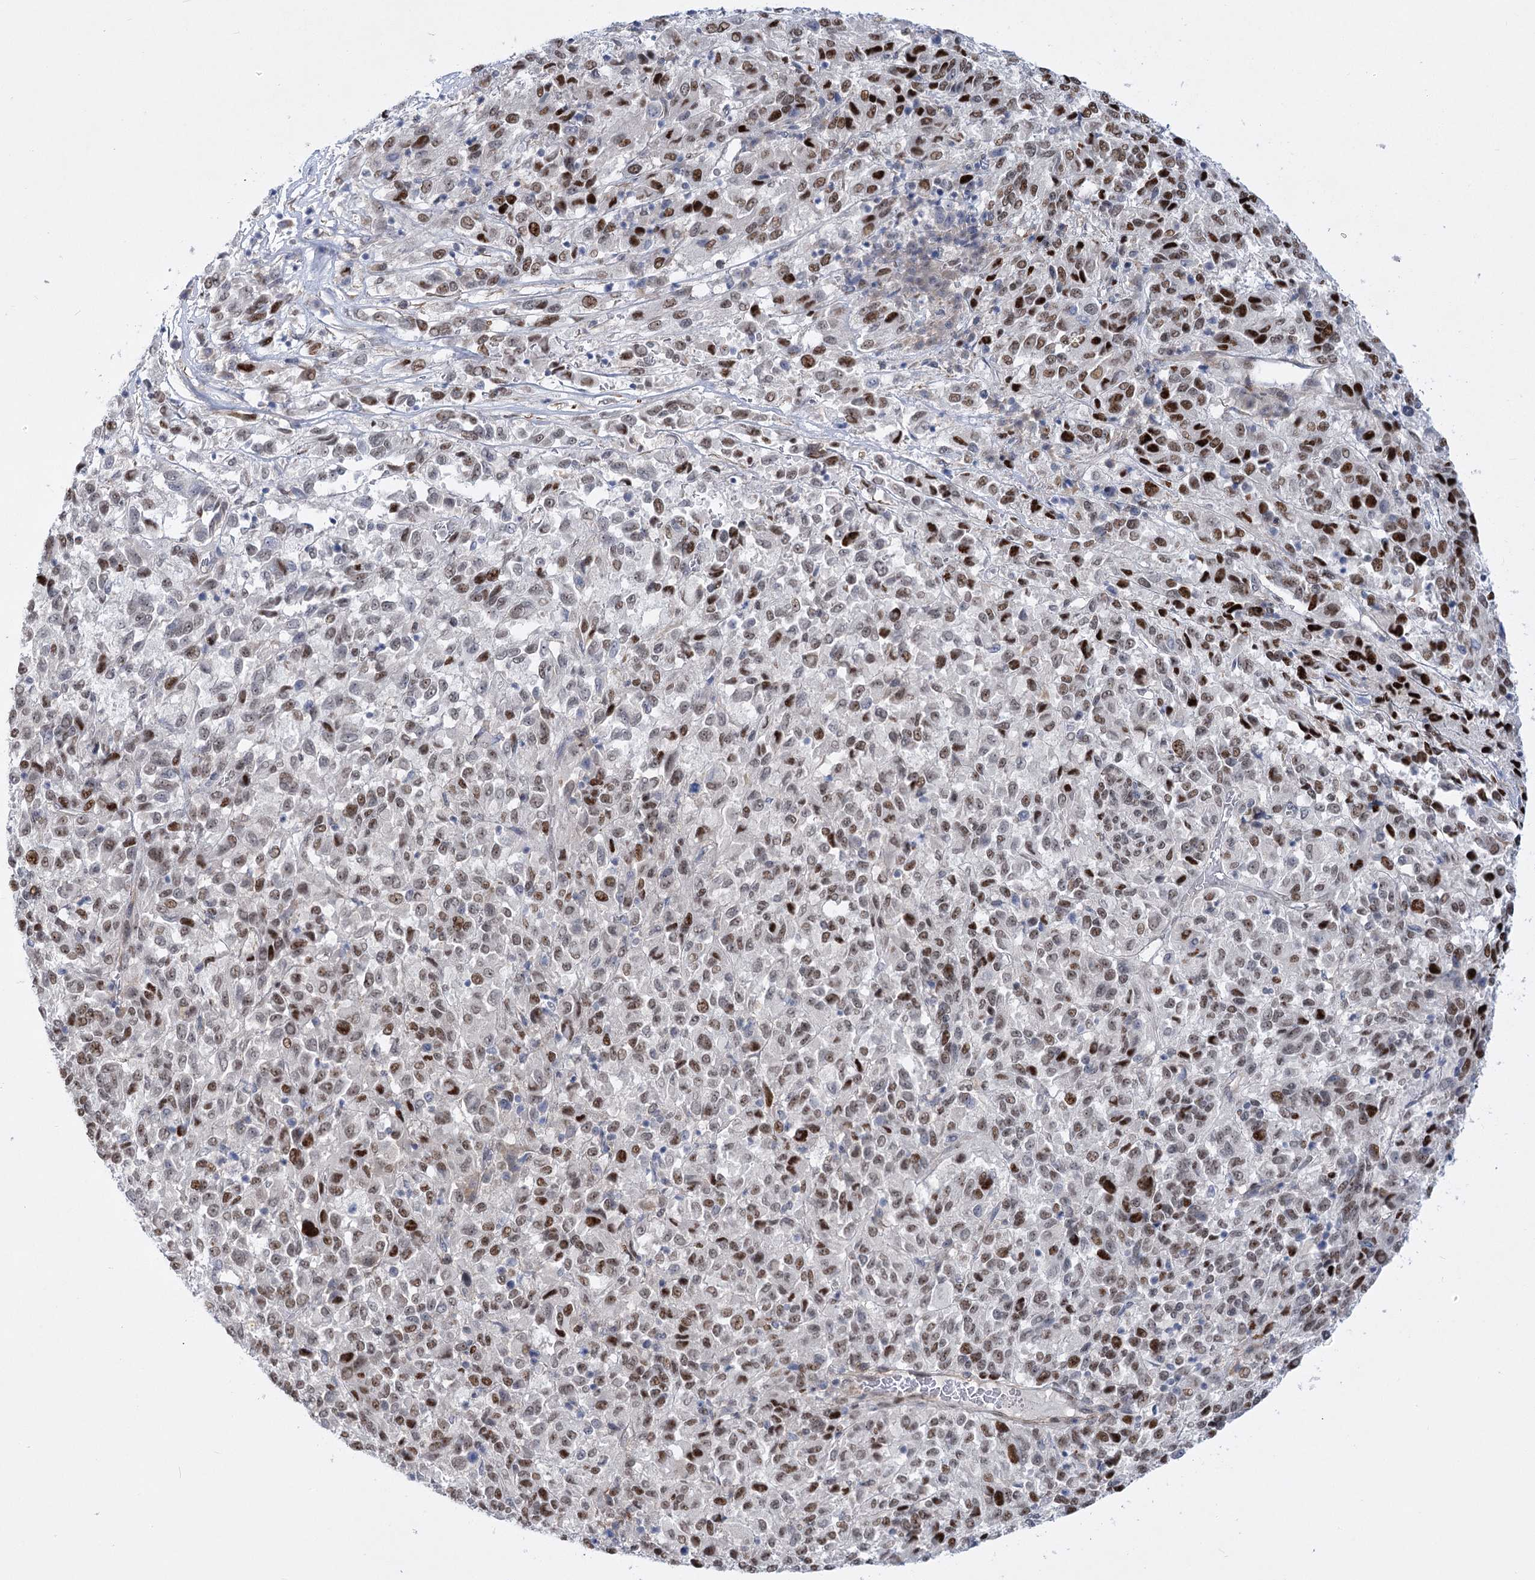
{"staining": {"intensity": "moderate", "quantity": ">75%", "location": "nuclear"}, "tissue": "melanoma", "cell_type": "Tumor cells", "image_type": "cancer", "snomed": [{"axis": "morphology", "description": "Malignant melanoma, Metastatic site"}, {"axis": "topography", "description": "Lung"}], "caption": "This image demonstrates malignant melanoma (metastatic site) stained with immunohistochemistry to label a protein in brown. The nuclear of tumor cells show moderate positivity for the protein. Nuclei are counter-stained blue.", "gene": "ARSI", "patient": {"sex": "male", "age": 64}}